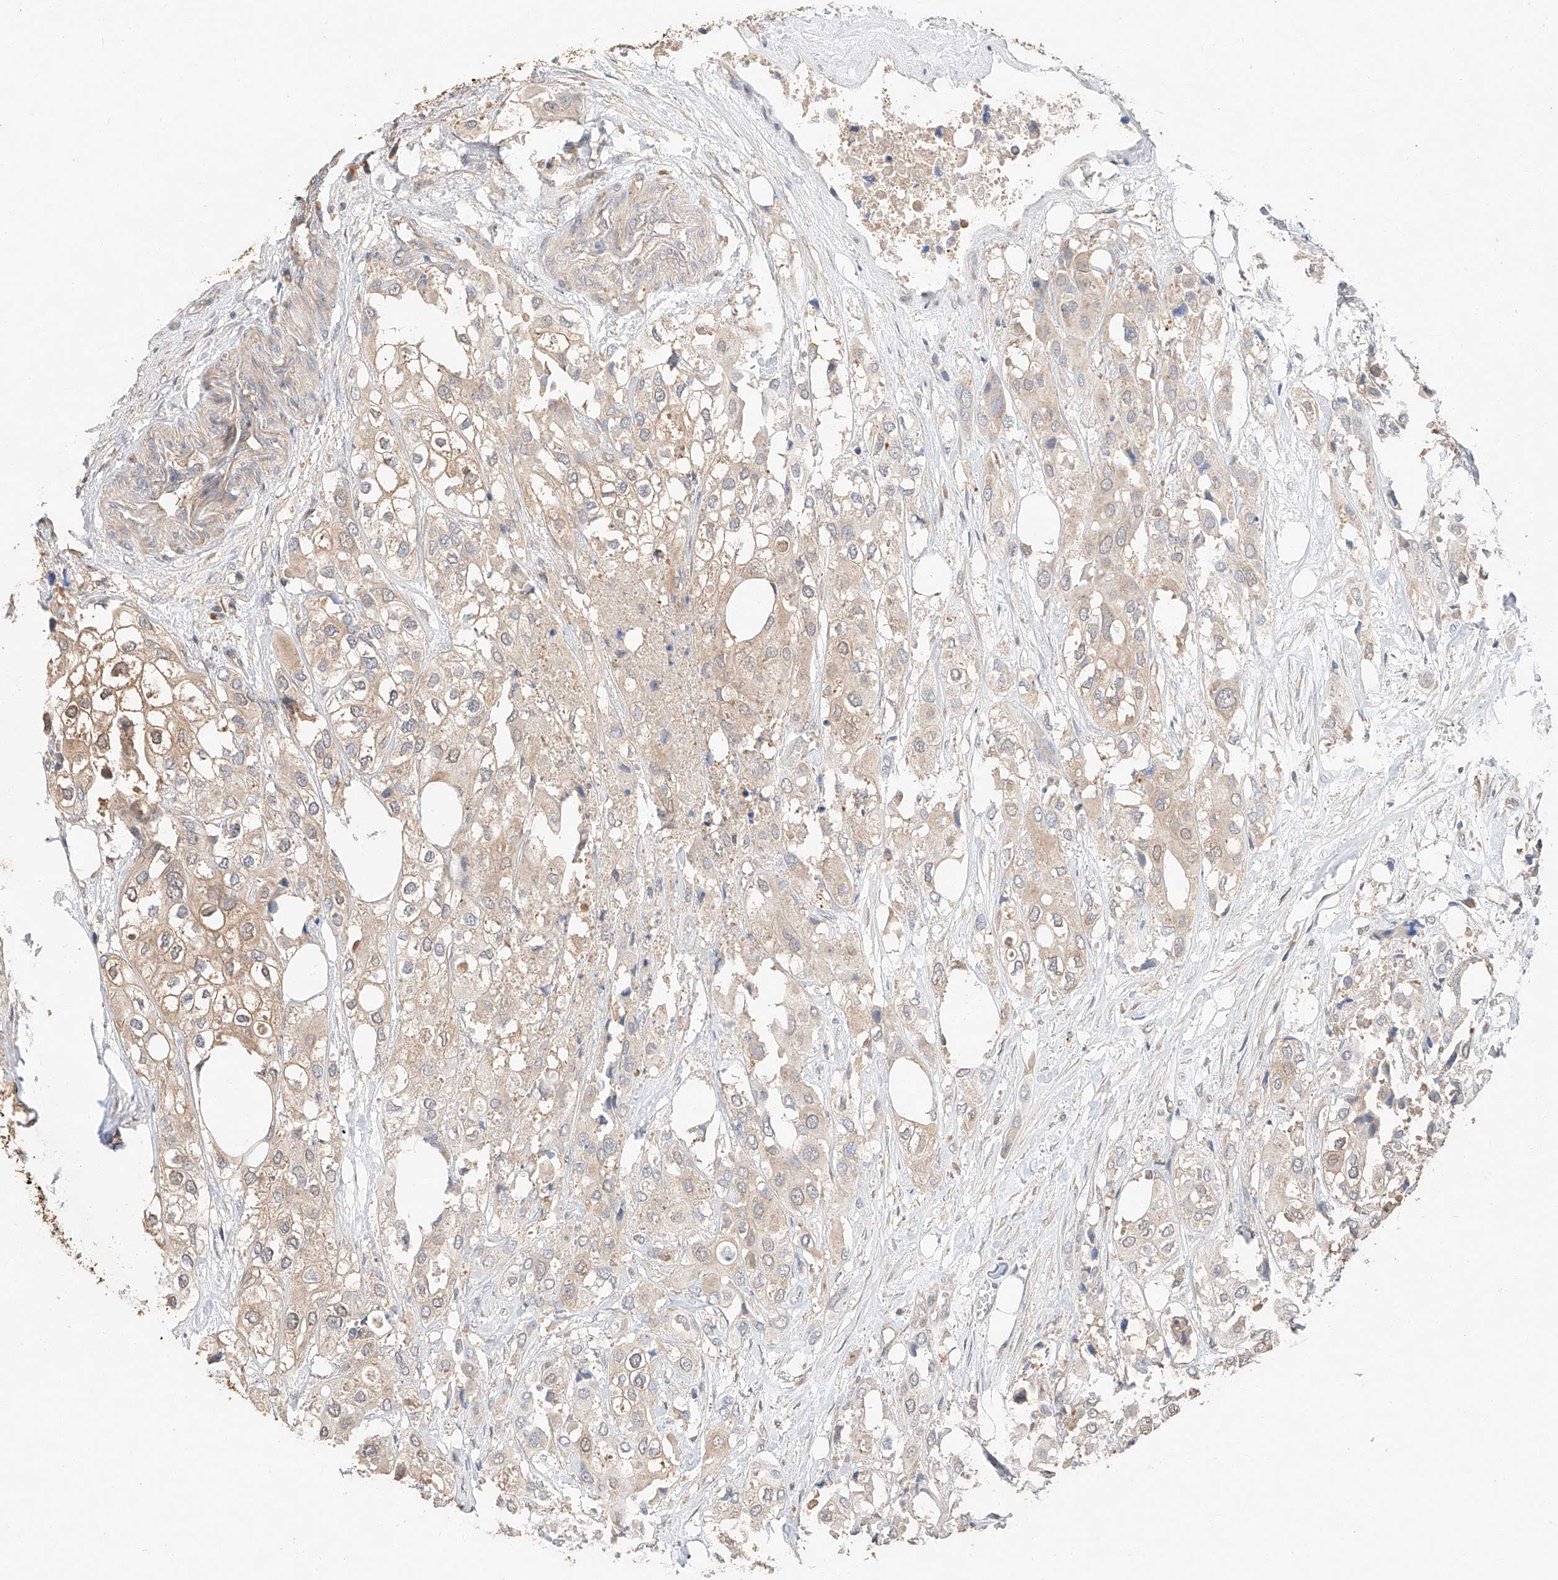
{"staining": {"intensity": "weak", "quantity": "25%-75%", "location": "cytoplasmic/membranous"}, "tissue": "urothelial cancer", "cell_type": "Tumor cells", "image_type": "cancer", "snomed": [{"axis": "morphology", "description": "Urothelial carcinoma, High grade"}, {"axis": "topography", "description": "Urinary bladder"}], "caption": "An immunohistochemistry micrograph of tumor tissue is shown. Protein staining in brown shows weak cytoplasmic/membranous positivity in urothelial carcinoma (high-grade) within tumor cells.", "gene": "XPNPEP1", "patient": {"sex": "male", "age": 64}}